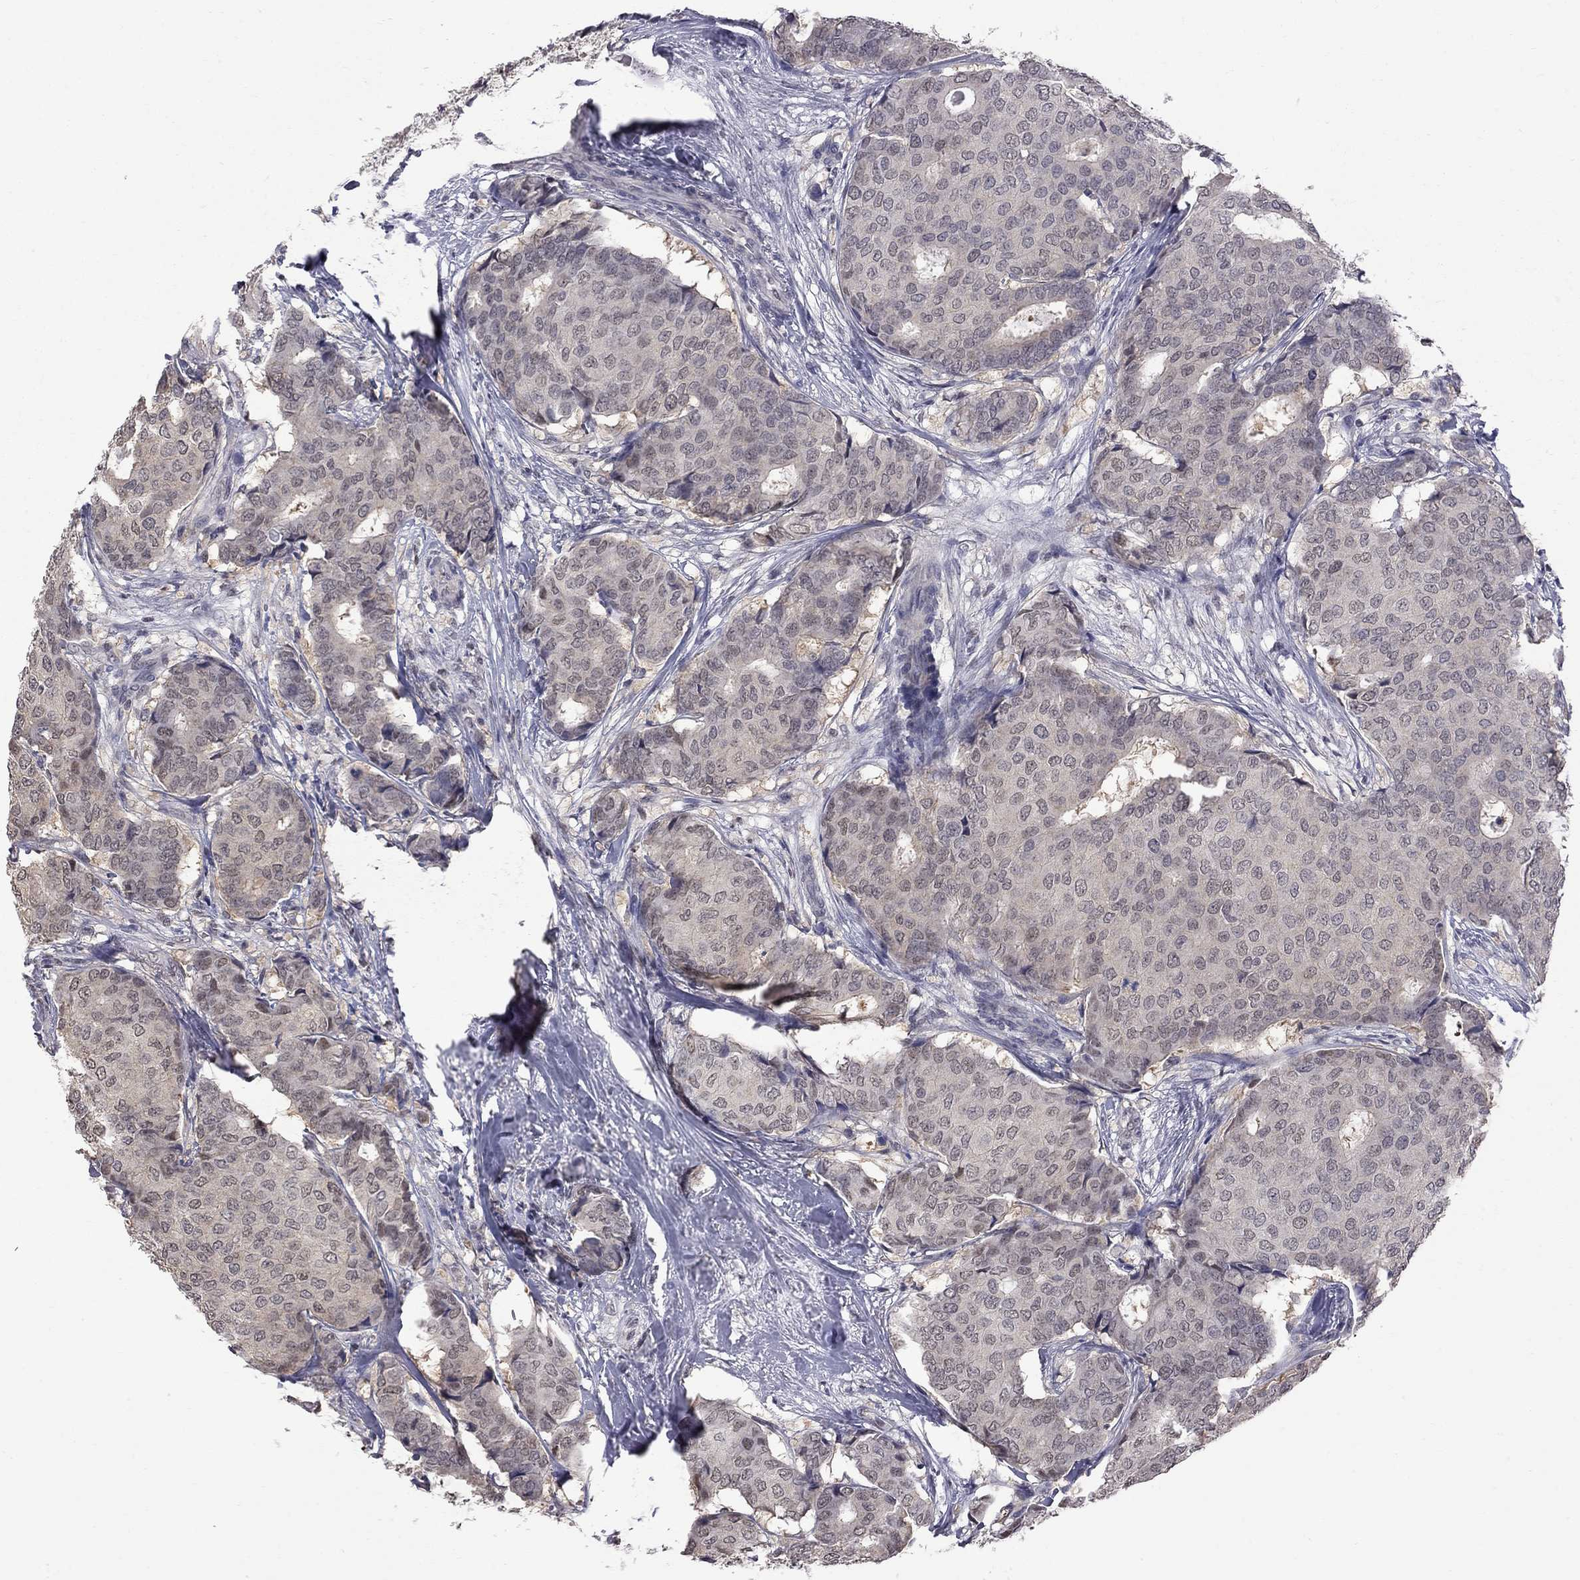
{"staining": {"intensity": "negative", "quantity": "none", "location": "none"}, "tissue": "breast cancer", "cell_type": "Tumor cells", "image_type": "cancer", "snomed": [{"axis": "morphology", "description": "Duct carcinoma"}, {"axis": "topography", "description": "Breast"}], "caption": "High magnification brightfield microscopy of breast cancer stained with DAB (brown) and counterstained with hematoxylin (blue): tumor cells show no significant positivity. (Brightfield microscopy of DAB immunohistochemistry (IHC) at high magnification).", "gene": "RFWD3", "patient": {"sex": "female", "age": 75}}